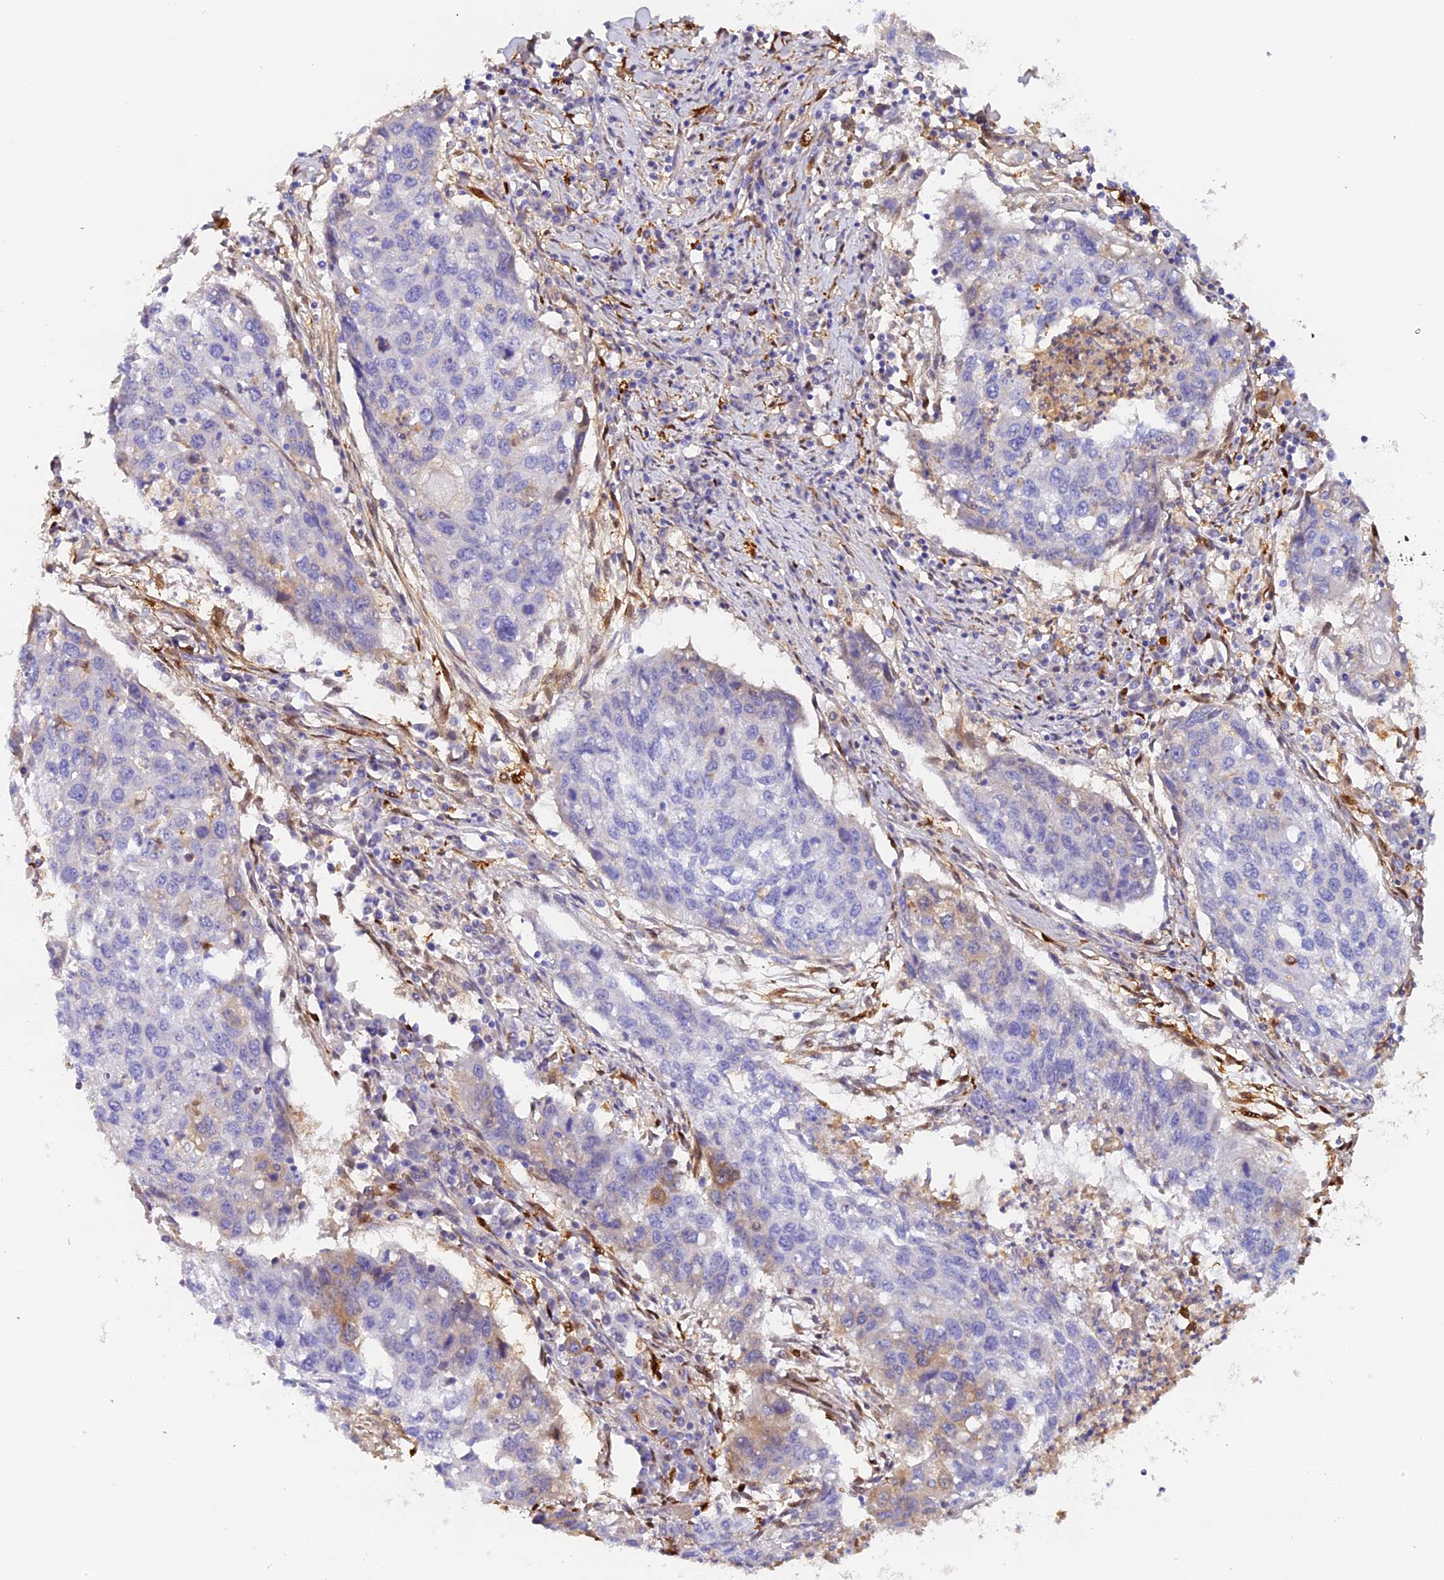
{"staining": {"intensity": "negative", "quantity": "none", "location": "none"}, "tissue": "lung cancer", "cell_type": "Tumor cells", "image_type": "cancer", "snomed": [{"axis": "morphology", "description": "Squamous cell carcinoma, NOS"}, {"axis": "topography", "description": "Lung"}], "caption": "IHC of human squamous cell carcinoma (lung) shows no expression in tumor cells.", "gene": "KATNB1", "patient": {"sex": "female", "age": 63}}